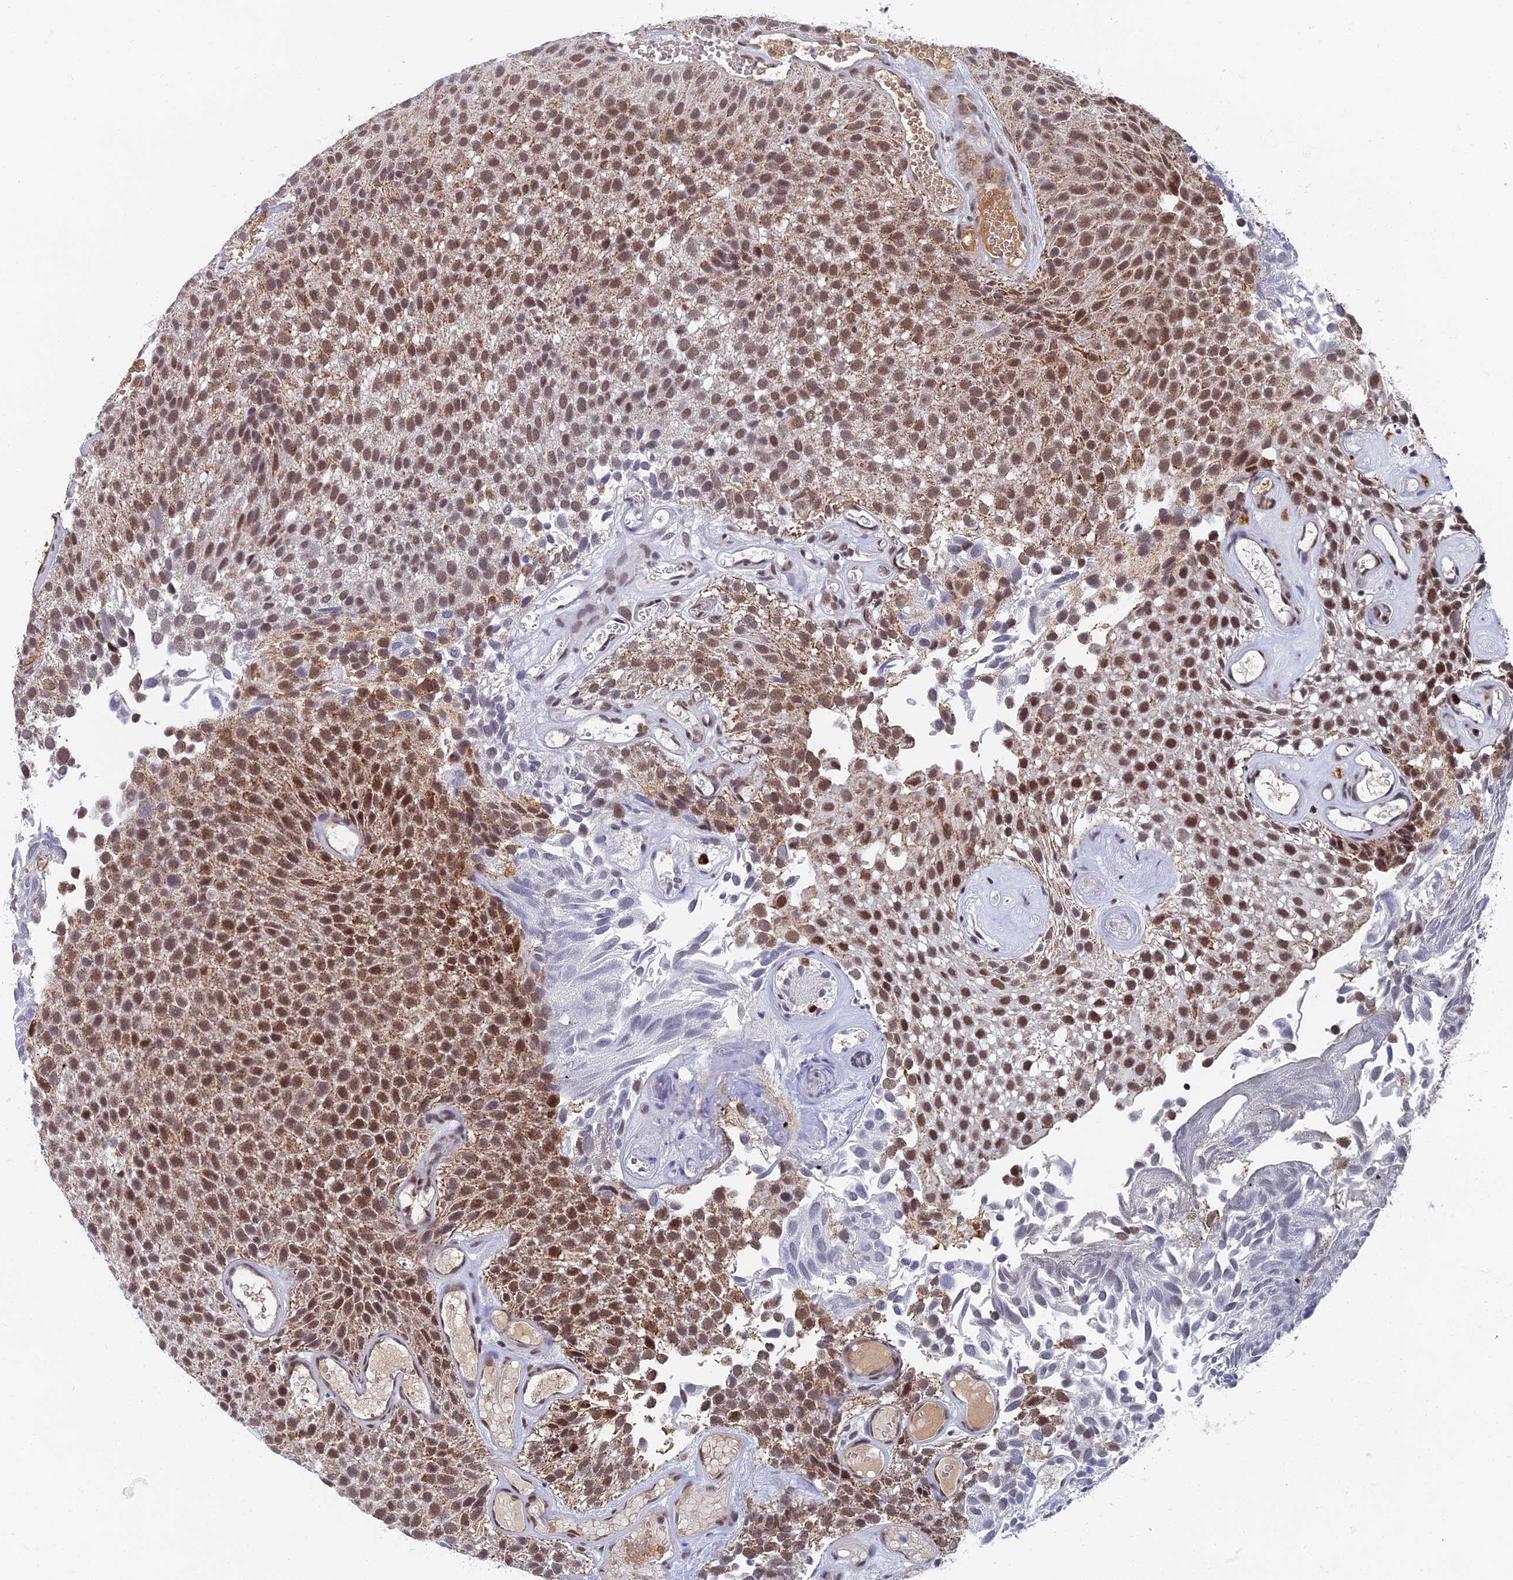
{"staining": {"intensity": "moderate", "quantity": ">75%", "location": "cytoplasmic/membranous,nuclear"}, "tissue": "urothelial cancer", "cell_type": "Tumor cells", "image_type": "cancer", "snomed": [{"axis": "morphology", "description": "Urothelial carcinoma, Low grade"}, {"axis": "topography", "description": "Urinary bladder"}], "caption": "Human urothelial cancer stained with a brown dye demonstrates moderate cytoplasmic/membranous and nuclear positive staining in approximately >75% of tumor cells.", "gene": "TAF13", "patient": {"sex": "male", "age": 89}}